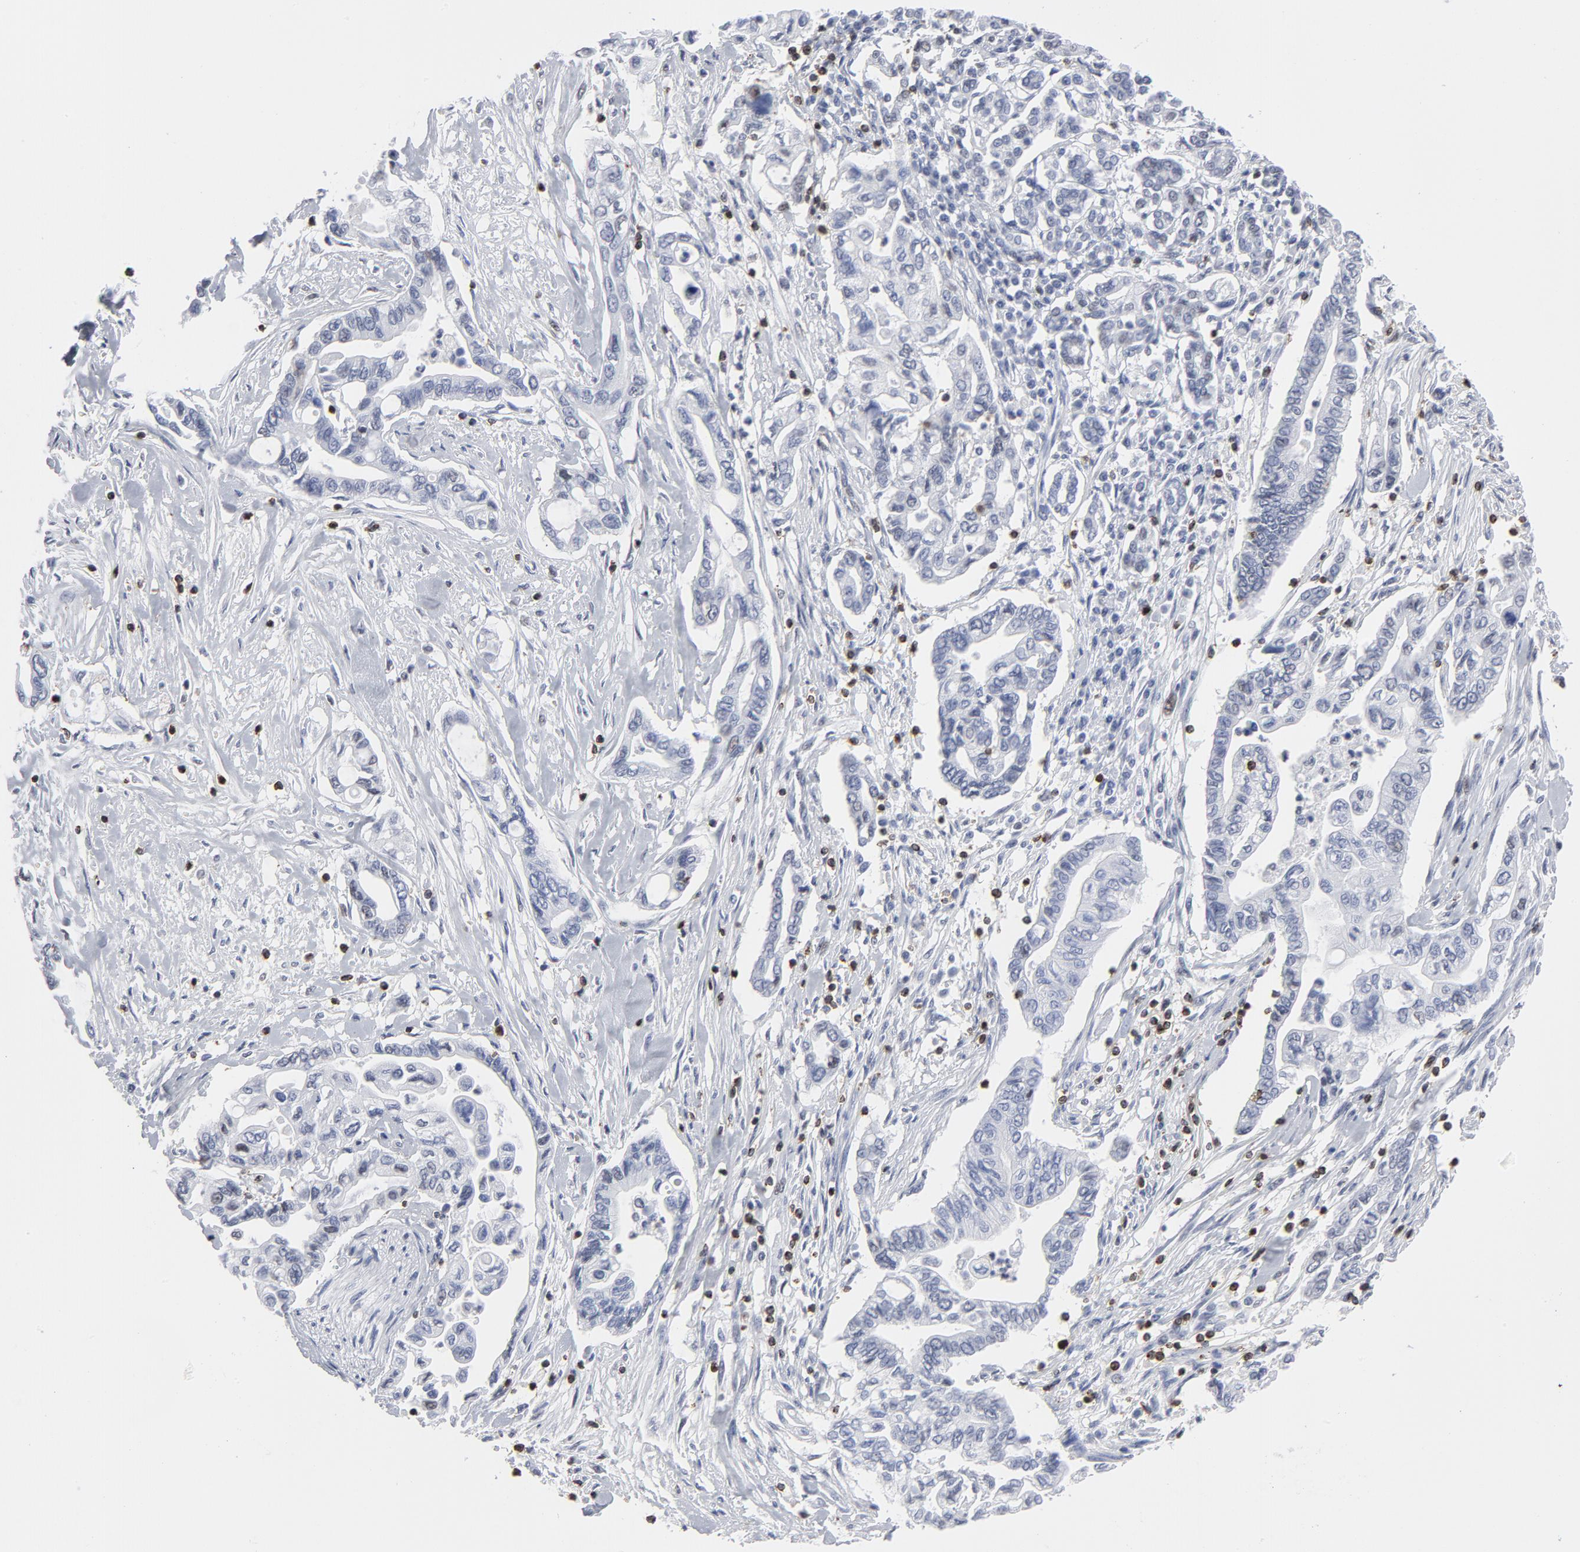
{"staining": {"intensity": "negative", "quantity": "none", "location": "none"}, "tissue": "pancreatic cancer", "cell_type": "Tumor cells", "image_type": "cancer", "snomed": [{"axis": "morphology", "description": "Adenocarcinoma, NOS"}, {"axis": "topography", "description": "Pancreas"}], "caption": "Image shows no protein positivity in tumor cells of pancreatic cancer (adenocarcinoma) tissue.", "gene": "CD2", "patient": {"sex": "female", "age": 57}}